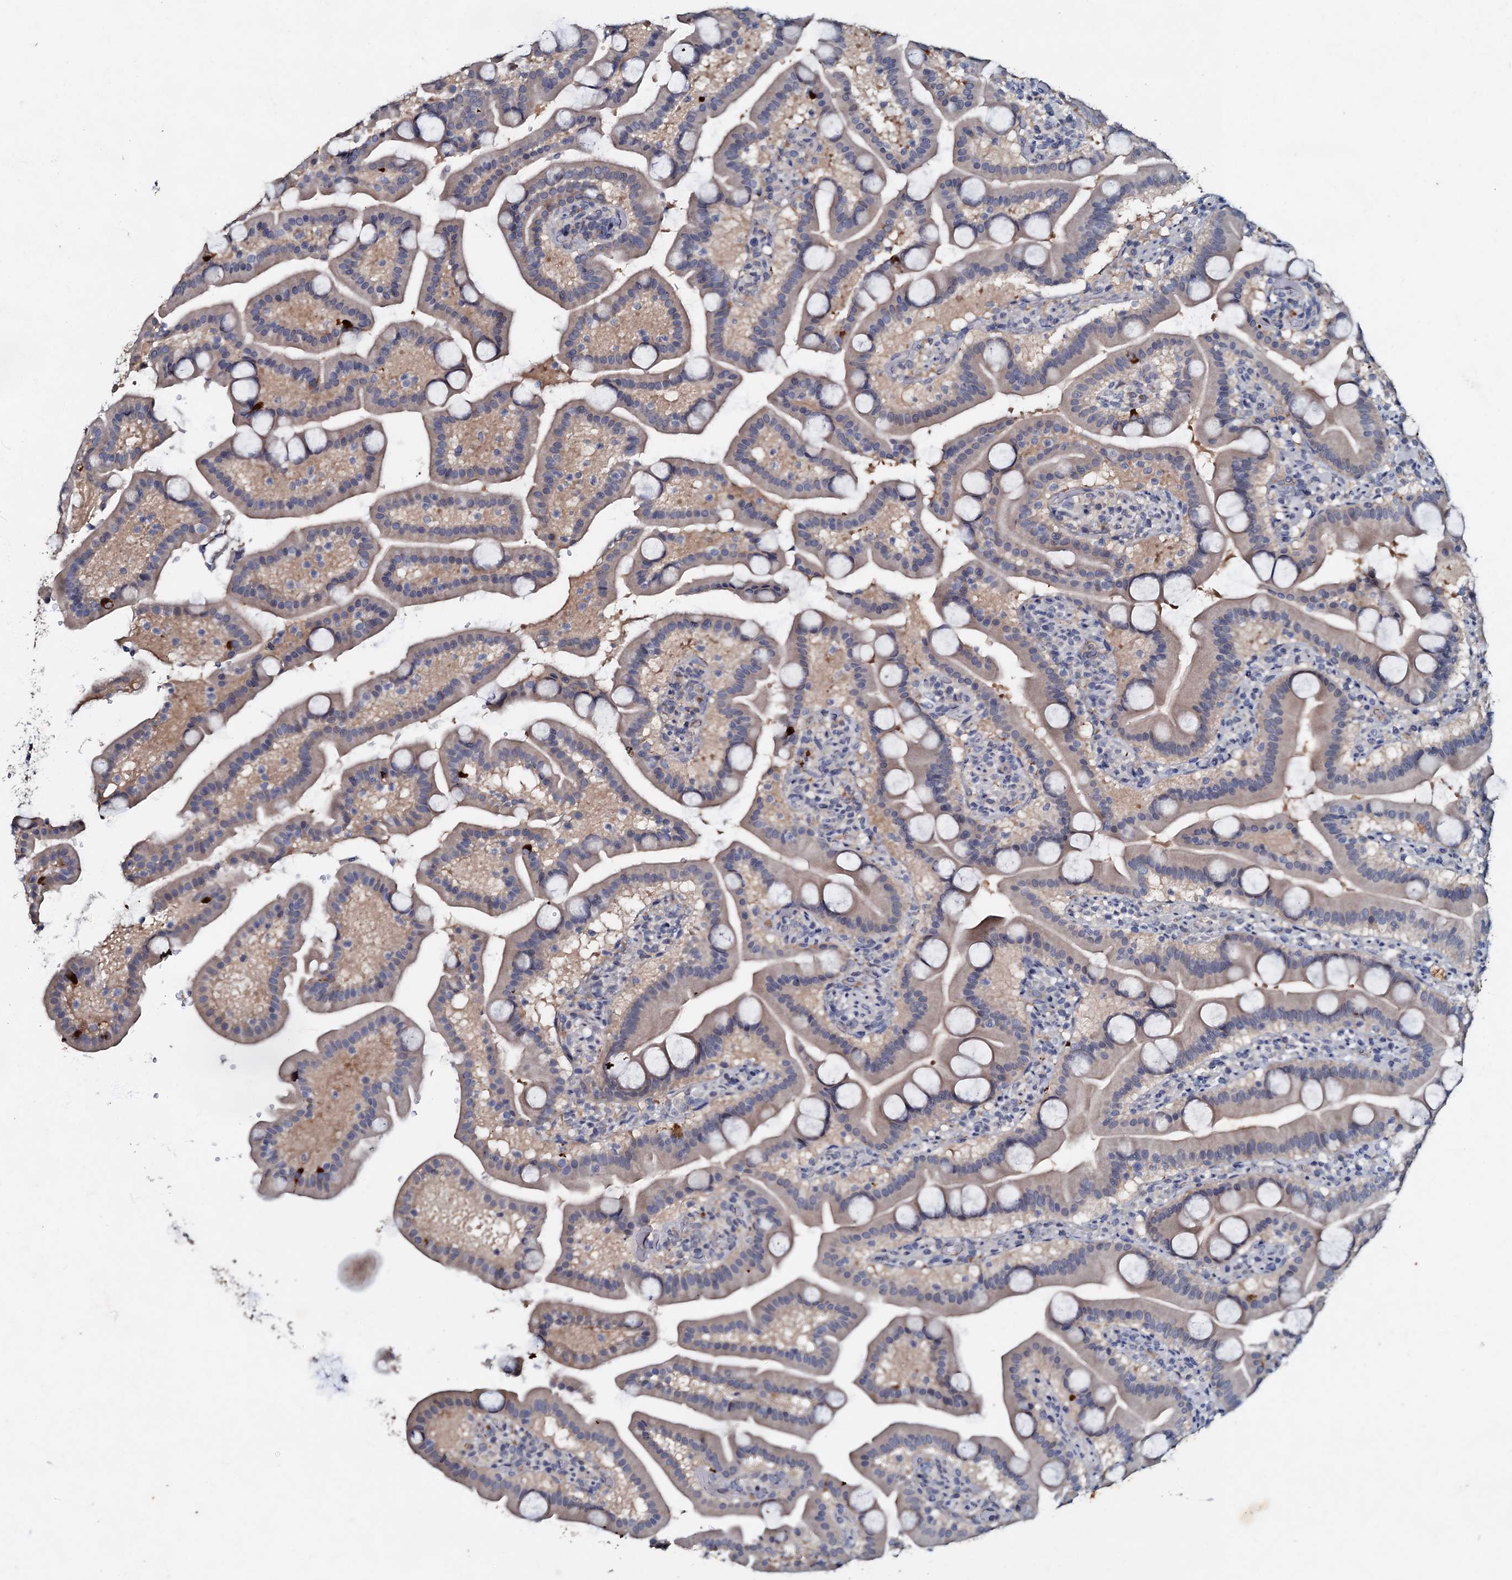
{"staining": {"intensity": "weak", "quantity": "<25%", "location": "cytoplasmic/membranous"}, "tissue": "duodenum", "cell_type": "Glandular cells", "image_type": "normal", "snomed": [{"axis": "morphology", "description": "Normal tissue, NOS"}, {"axis": "topography", "description": "Duodenum"}], "caption": "Immunohistochemical staining of benign duodenum exhibits no significant staining in glandular cells.", "gene": "MANSC4", "patient": {"sex": "male", "age": 55}}